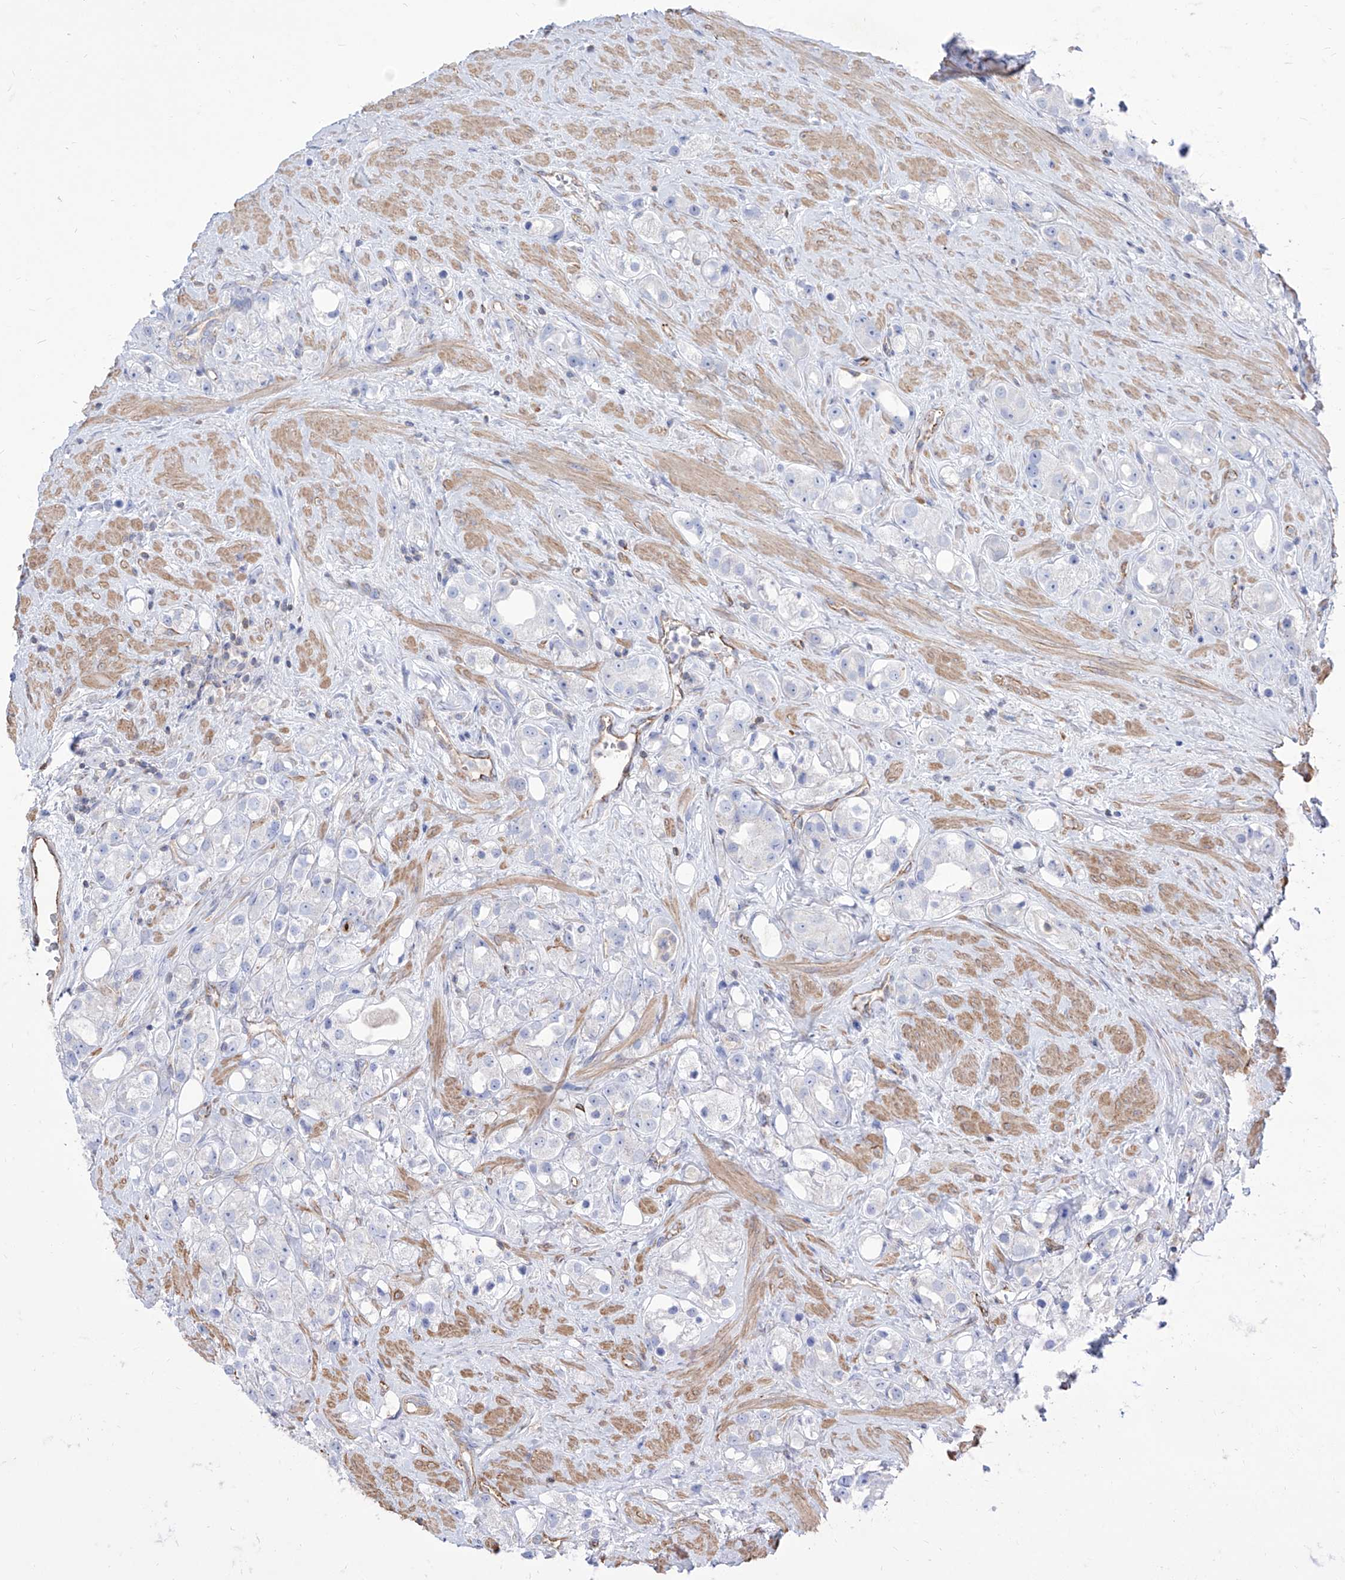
{"staining": {"intensity": "negative", "quantity": "none", "location": "none"}, "tissue": "prostate cancer", "cell_type": "Tumor cells", "image_type": "cancer", "snomed": [{"axis": "morphology", "description": "Adenocarcinoma, NOS"}, {"axis": "topography", "description": "Prostate"}], "caption": "Prostate cancer stained for a protein using immunohistochemistry (IHC) exhibits no staining tumor cells.", "gene": "C1orf74", "patient": {"sex": "male", "age": 79}}